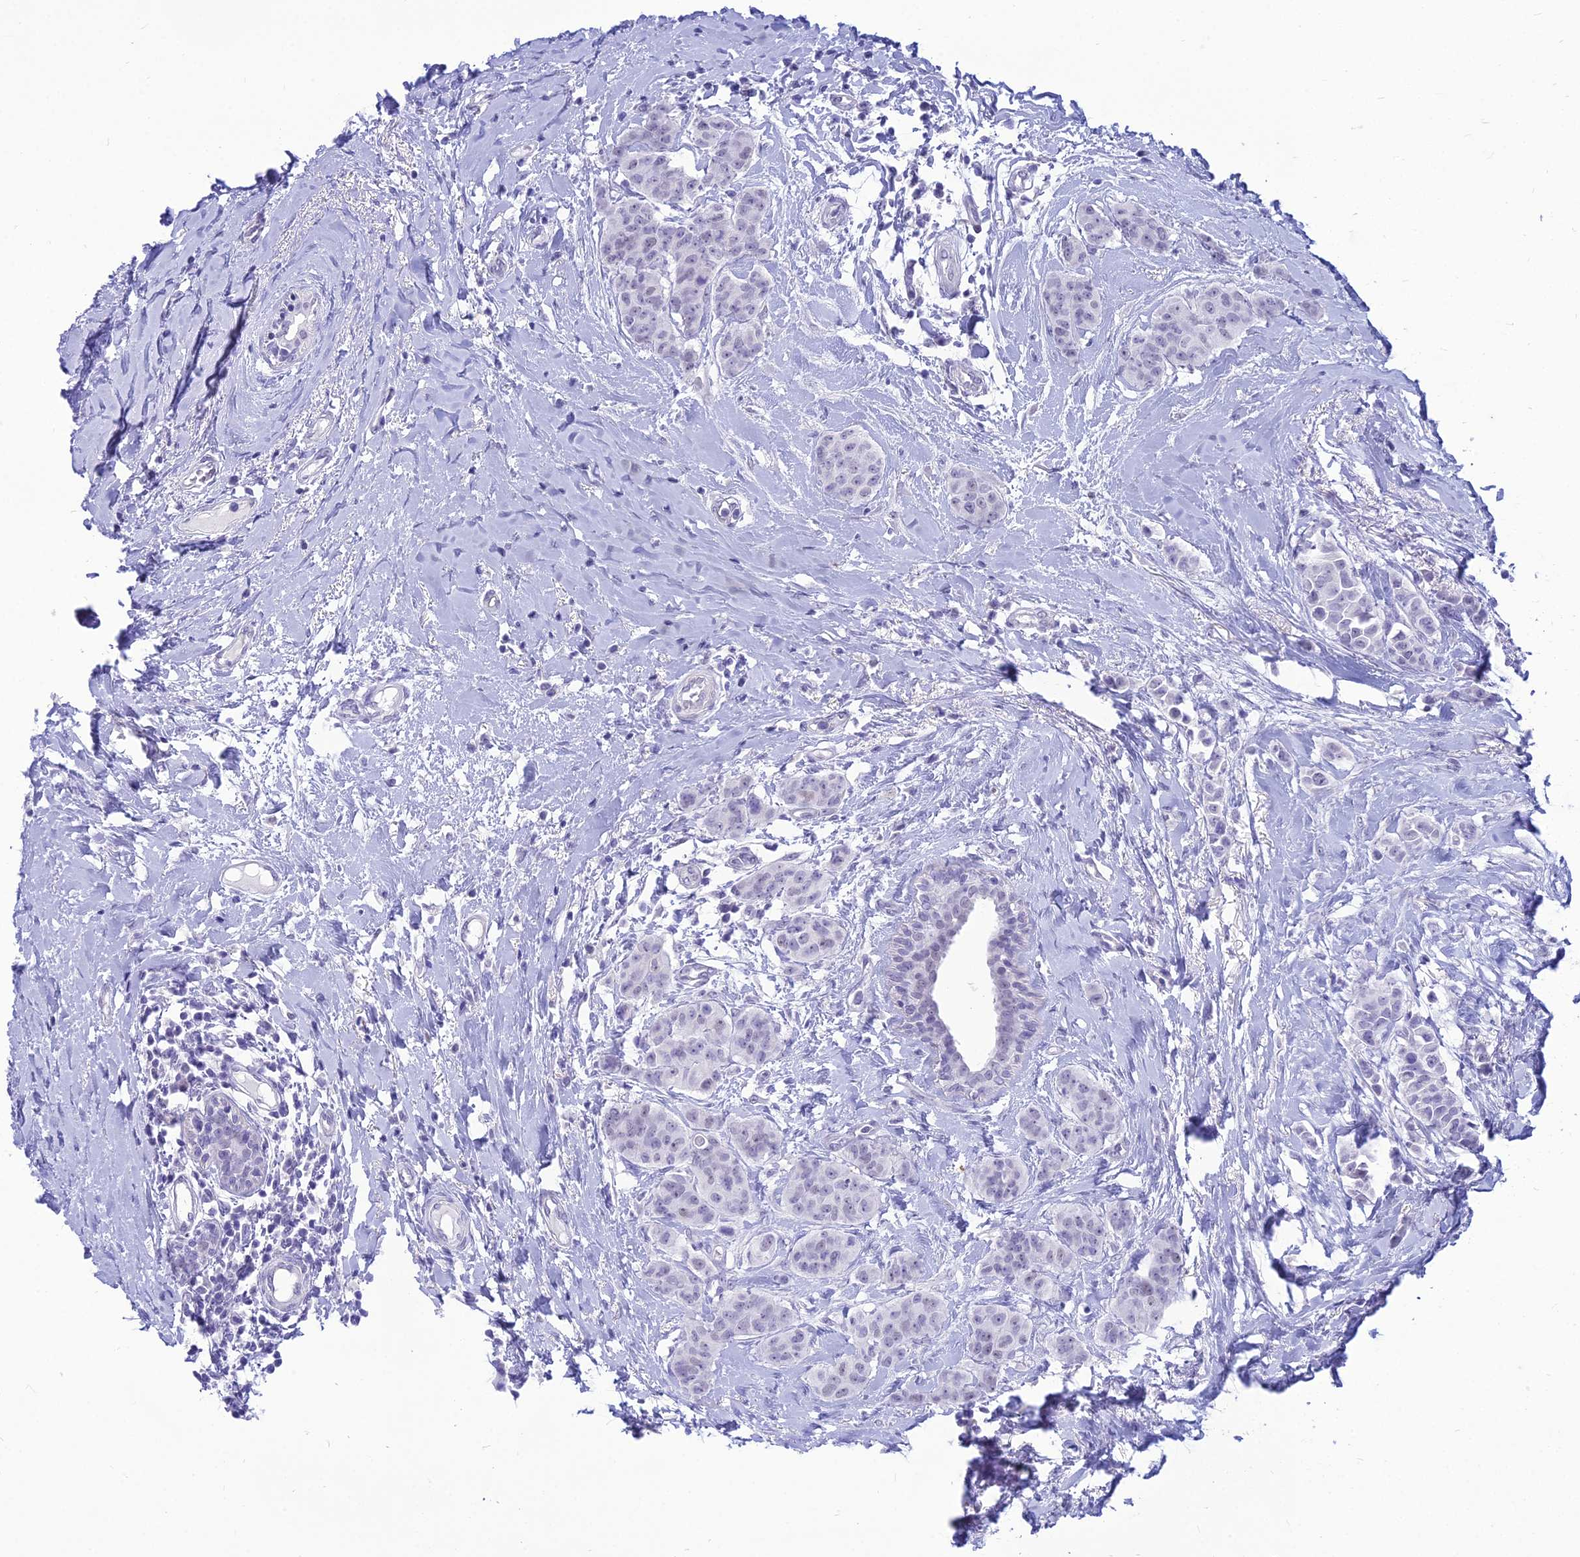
{"staining": {"intensity": "negative", "quantity": "none", "location": "none"}, "tissue": "breast cancer", "cell_type": "Tumor cells", "image_type": "cancer", "snomed": [{"axis": "morphology", "description": "Duct carcinoma"}, {"axis": "topography", "description": "Breast"}], "caption": "Immunohistochemical staining of human breast cancer exhibits no significant expression in tumor cells. Brightfield microscopy of IHC stained with DAB (brown) and hematoxylin (blue), captured at high magnification.", "gene": "DHX40", "patient": {"sex": "female", "age": 40}}